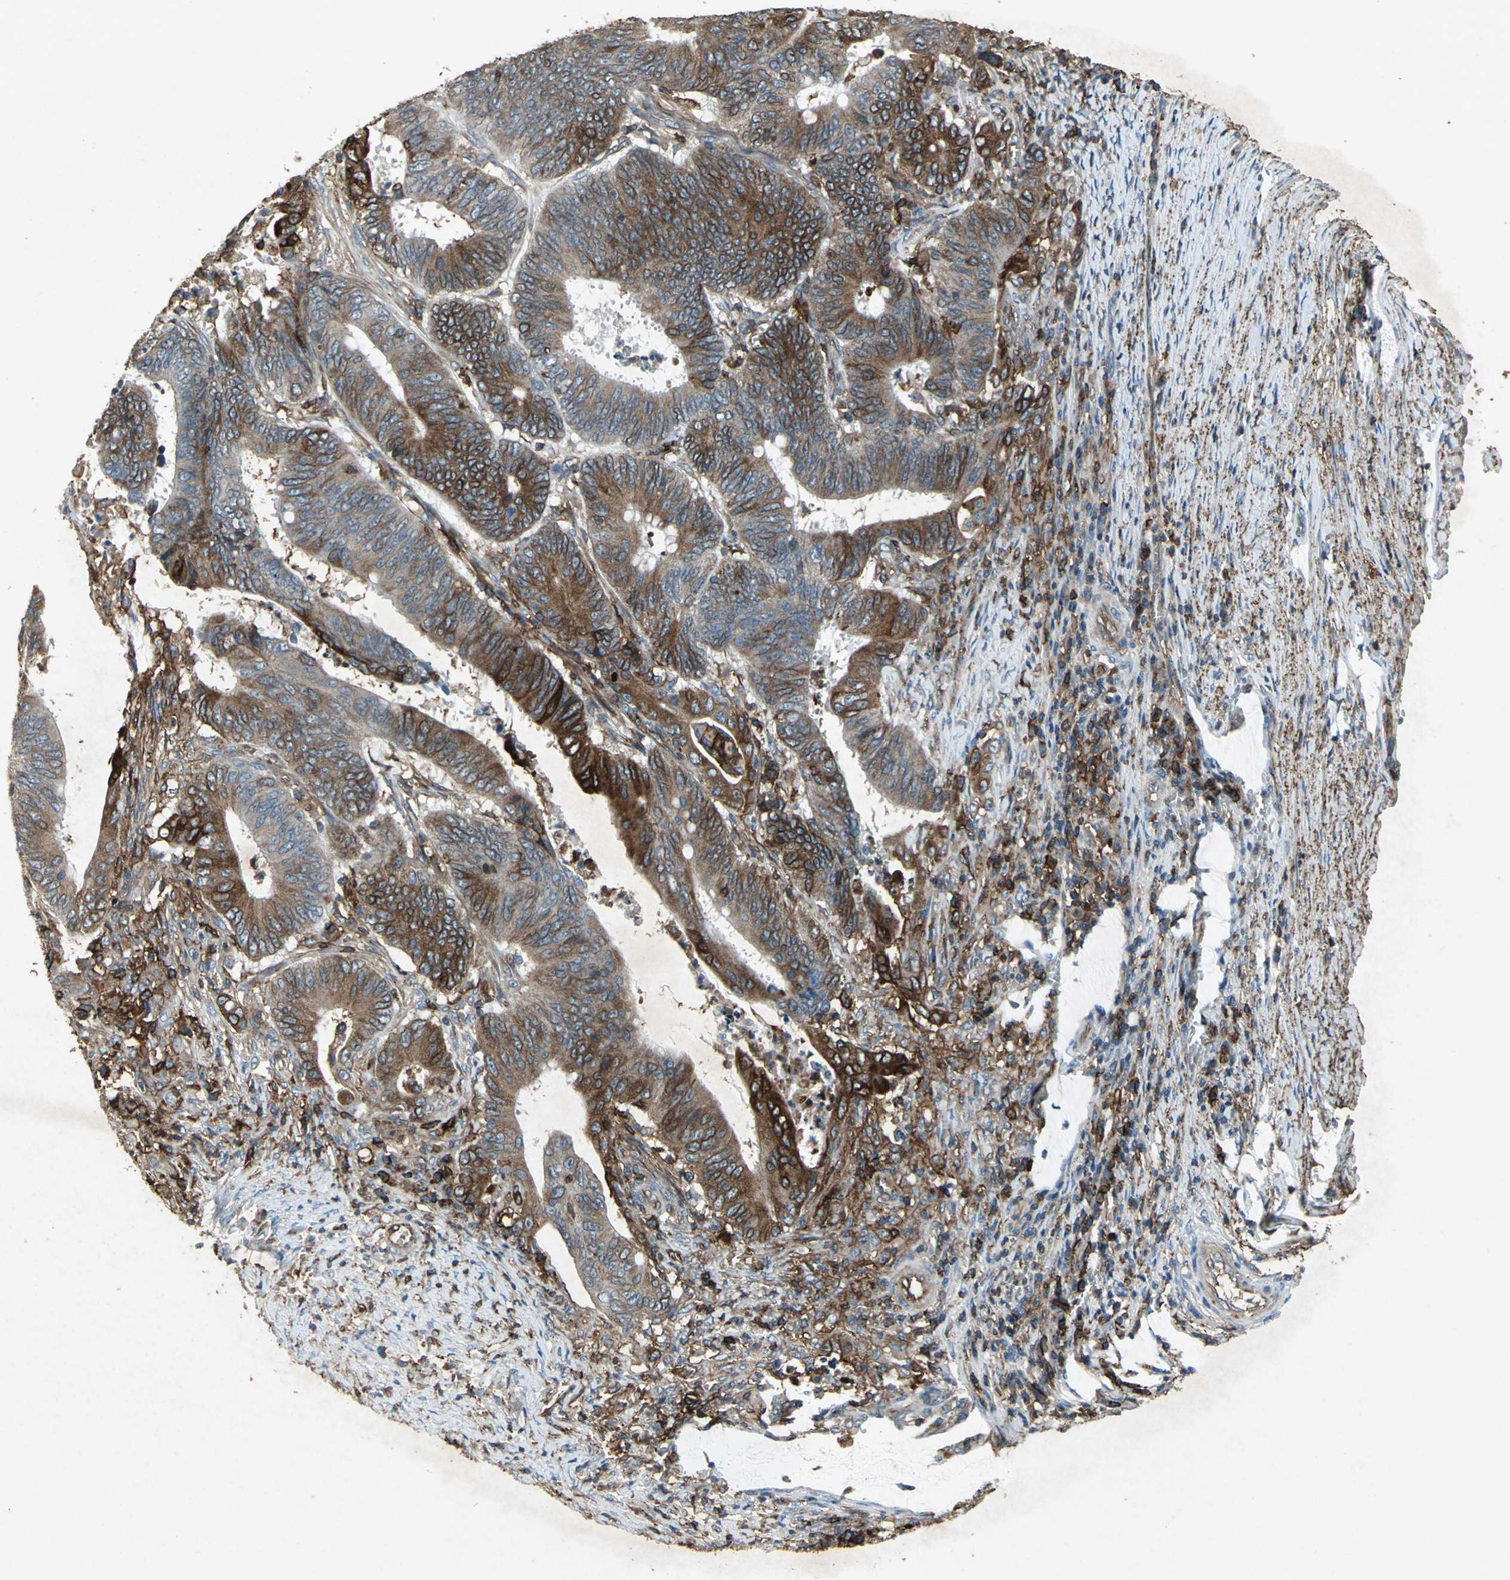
{"staining": {"intensity": "strong", "quantity": ">75%", "location": "cytoplasmic/membranous"}, "tissue": "colorectal cancer", "cell_type": "Tumor cells", "image_type": "cancer", "snomed": [{"axis": "morphology", "description": "Adenocarcinoma, NOS"}, {"axis": "topography", "description": "Colon"}], "caption": "This histopathology image exhibits immunohistochemistry (IHC) staining of colorectal adenocarcinoma, with high strong cytoplasmic/membranous expression in about >75% of tumor cells.", "gene": "CCR6", "patient": {"sex": "male", "age": 45}}